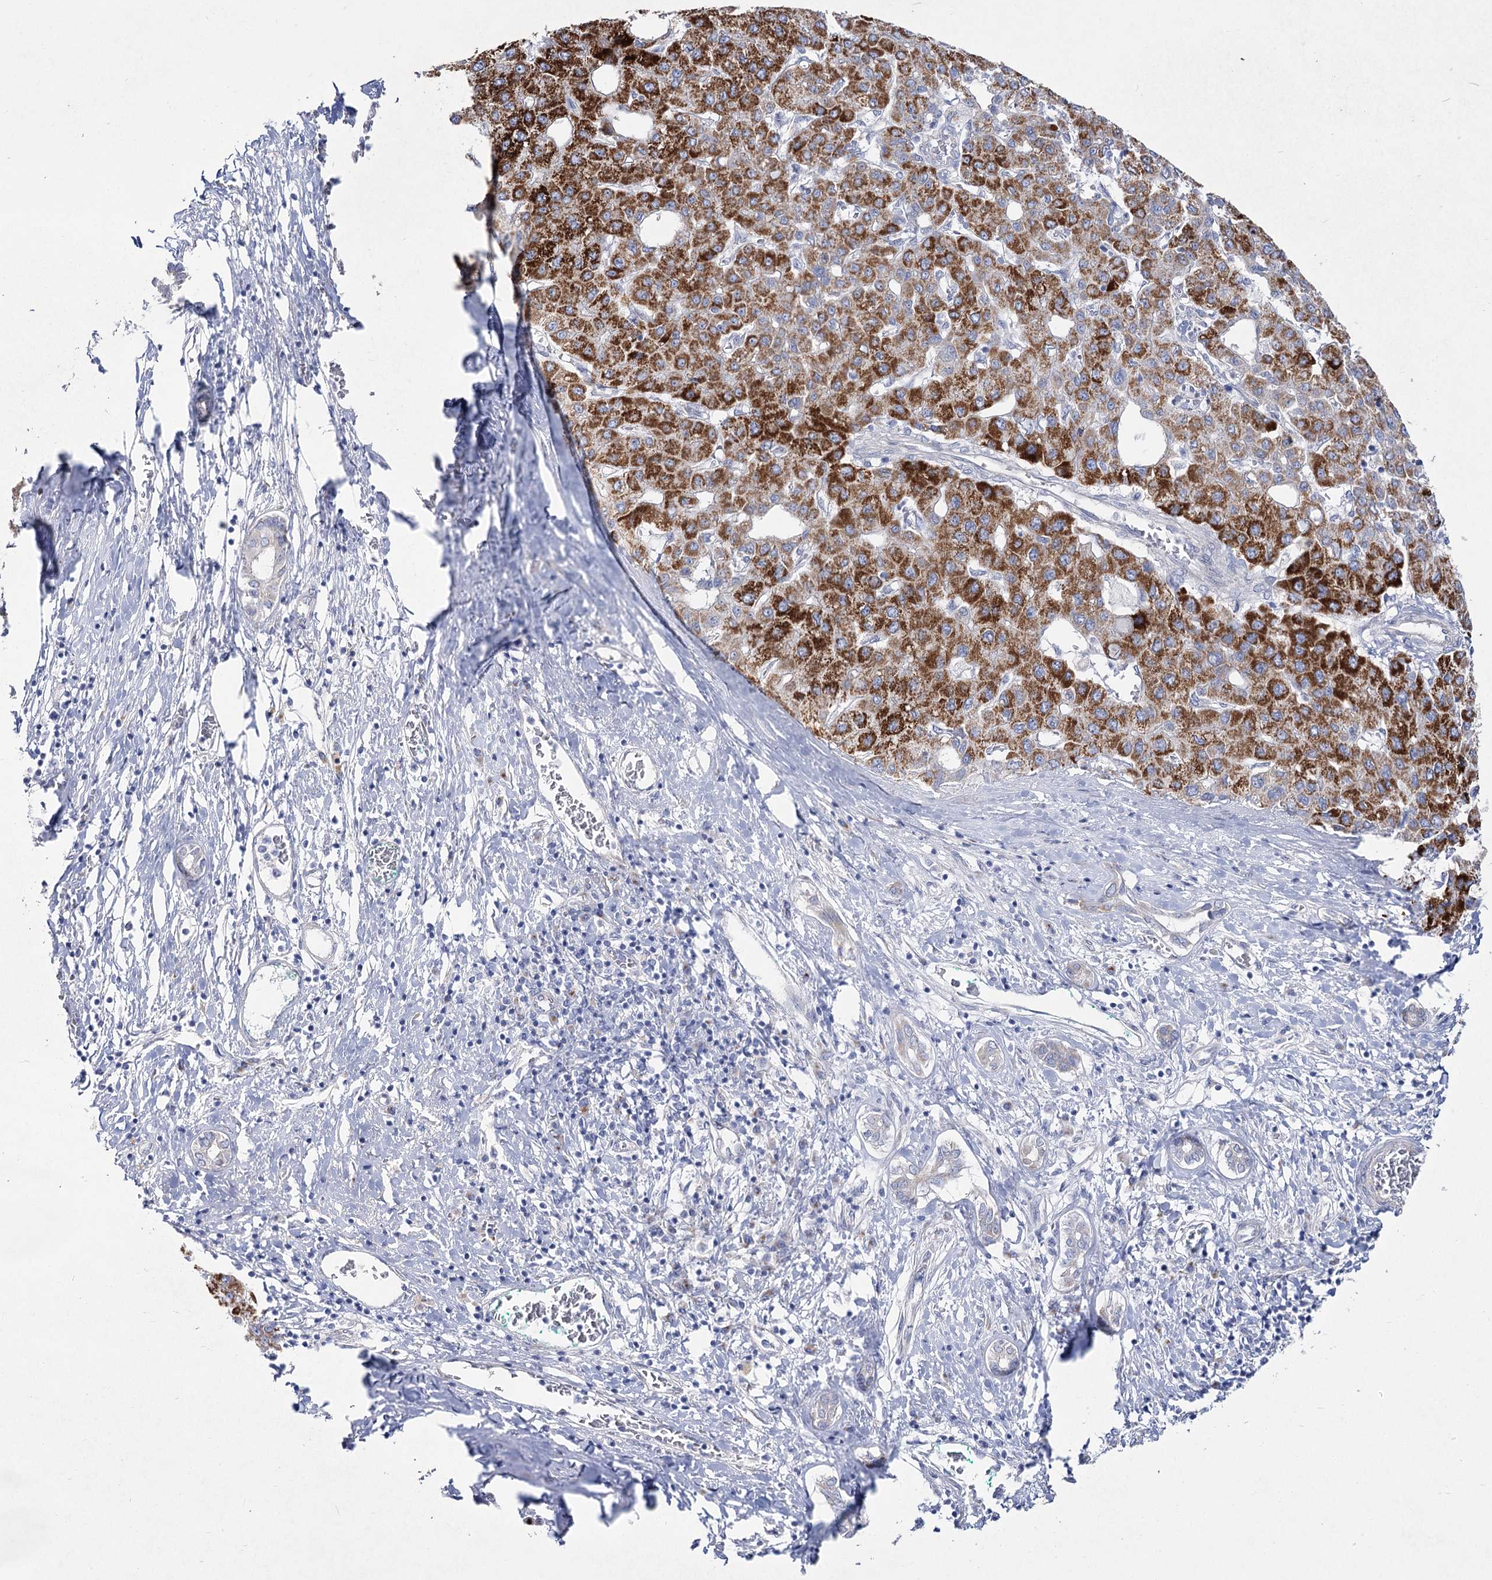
{"staining": {"intensity": "strong", "quantity": ">75%", "location": "cytoplasmic/membranous"}, "tissue": "liver cancer", "cell_type": "Tumor cells", "image_type": "cancer", "snomed": [{"axis": "morphology", "description": "Carcinoma, Hepatocellular, NOS"}, {"axis": "topography", "description": "Liver"}], "caption": "This micrograph demonstrates immunohistochemistry staining of human liver cancer (hepatocellular carcinoma), with high strong cytoplasmic/membranous expression in approximately >75% of tumor cells.", "gene": "SUOX", "patient": {"sex": "male", "age": 65}}